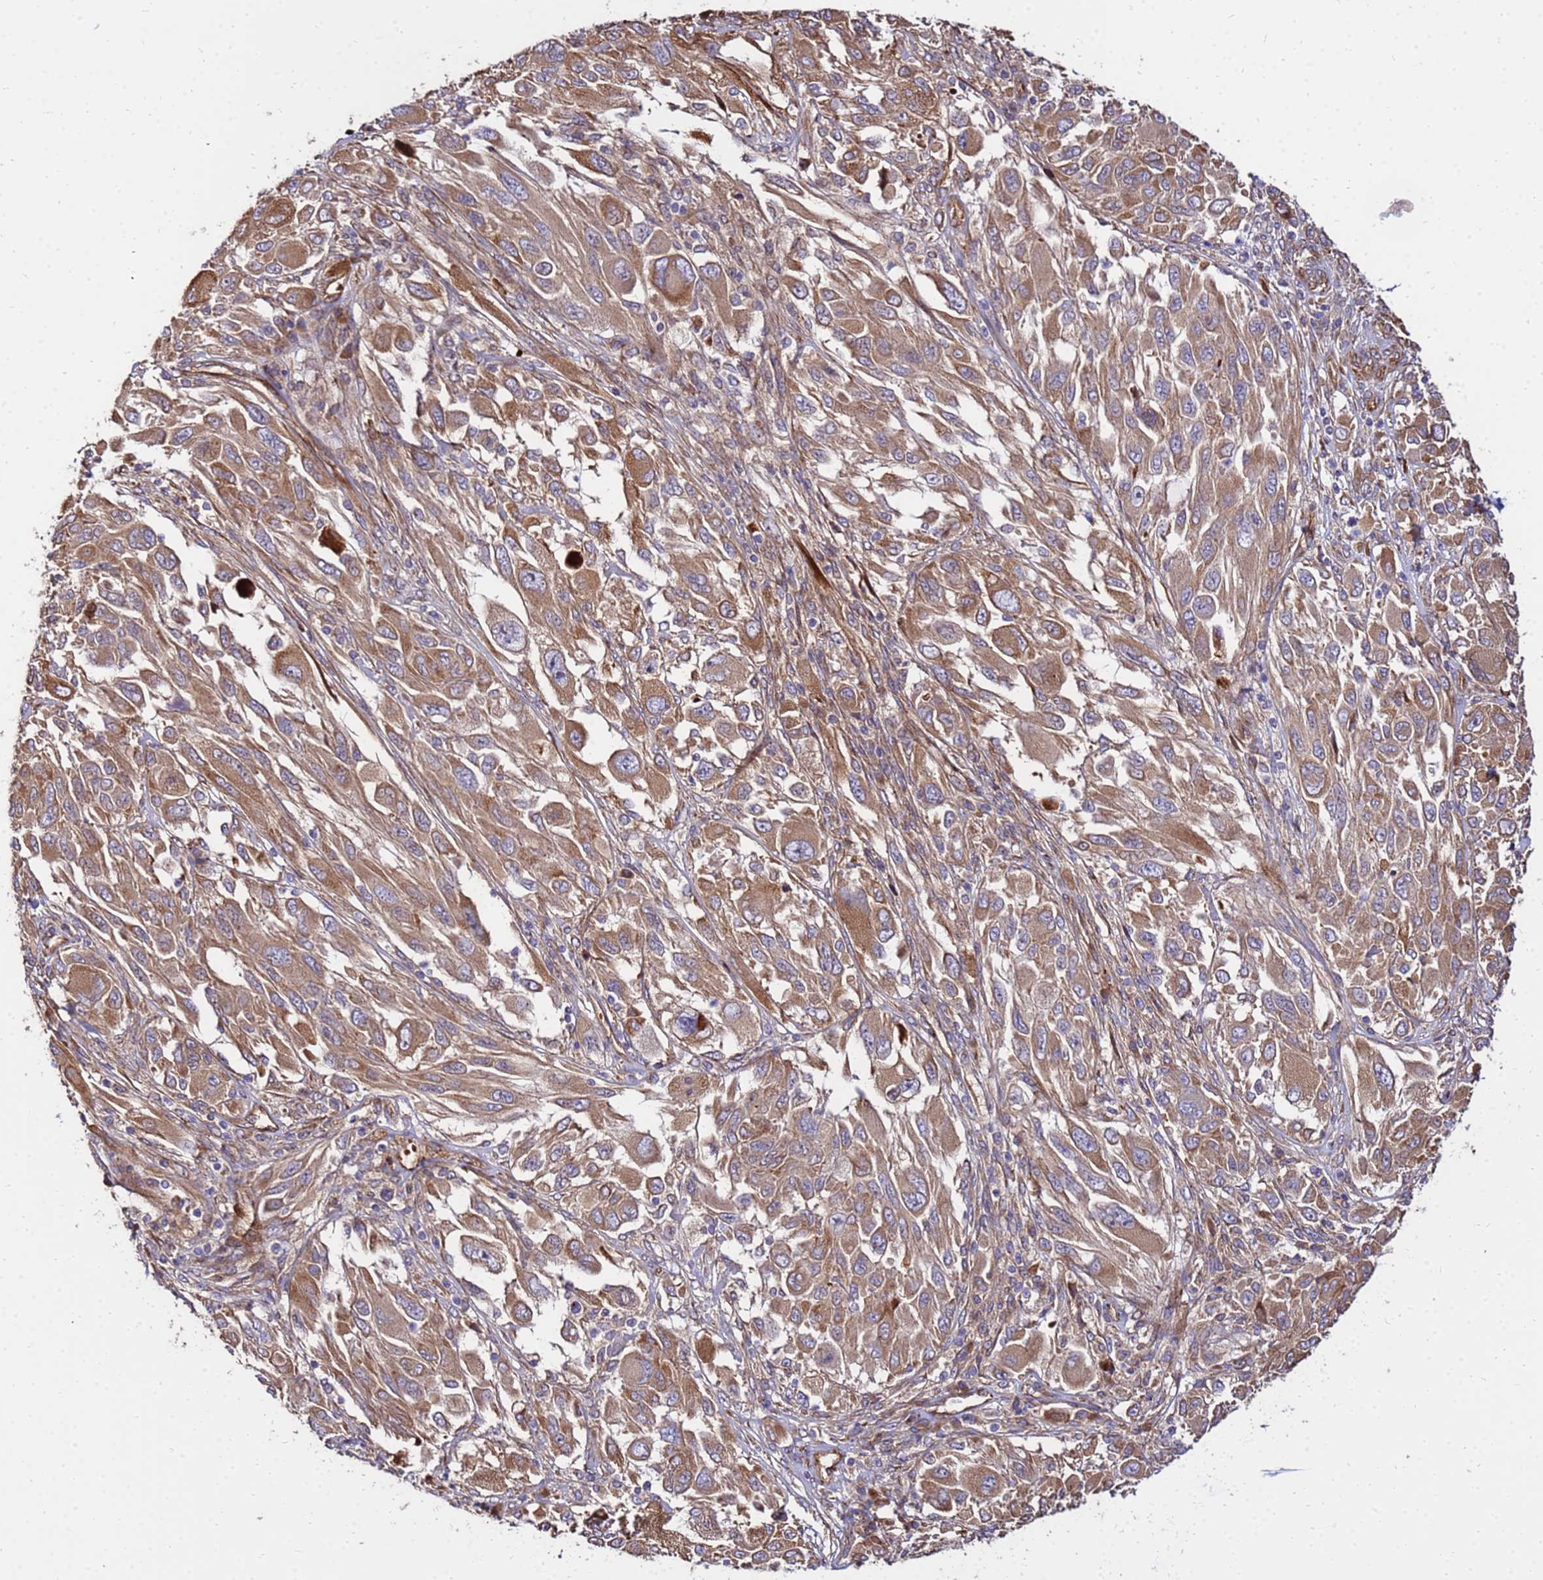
{"staining": {"intensity": "moderate", "quantity": ">75%", "location": "cytoplasmic/membranous"}, "tissue": "melanoma", "cell_type": "Tumor cells", "image_type": "cancer", "snomed": [{"axis": "morphology", "description": "Malignant melanoma, NOS"}, {"axis": "topography", "description": "Skin"}], "caption": "Protein expression analysis of malignant melanoma displays moderate cytoplasmic/membranous positivity in about >75% of tumor cells.", "gene": "WWC2", "patient": {"sex": "female", "age": 91}}